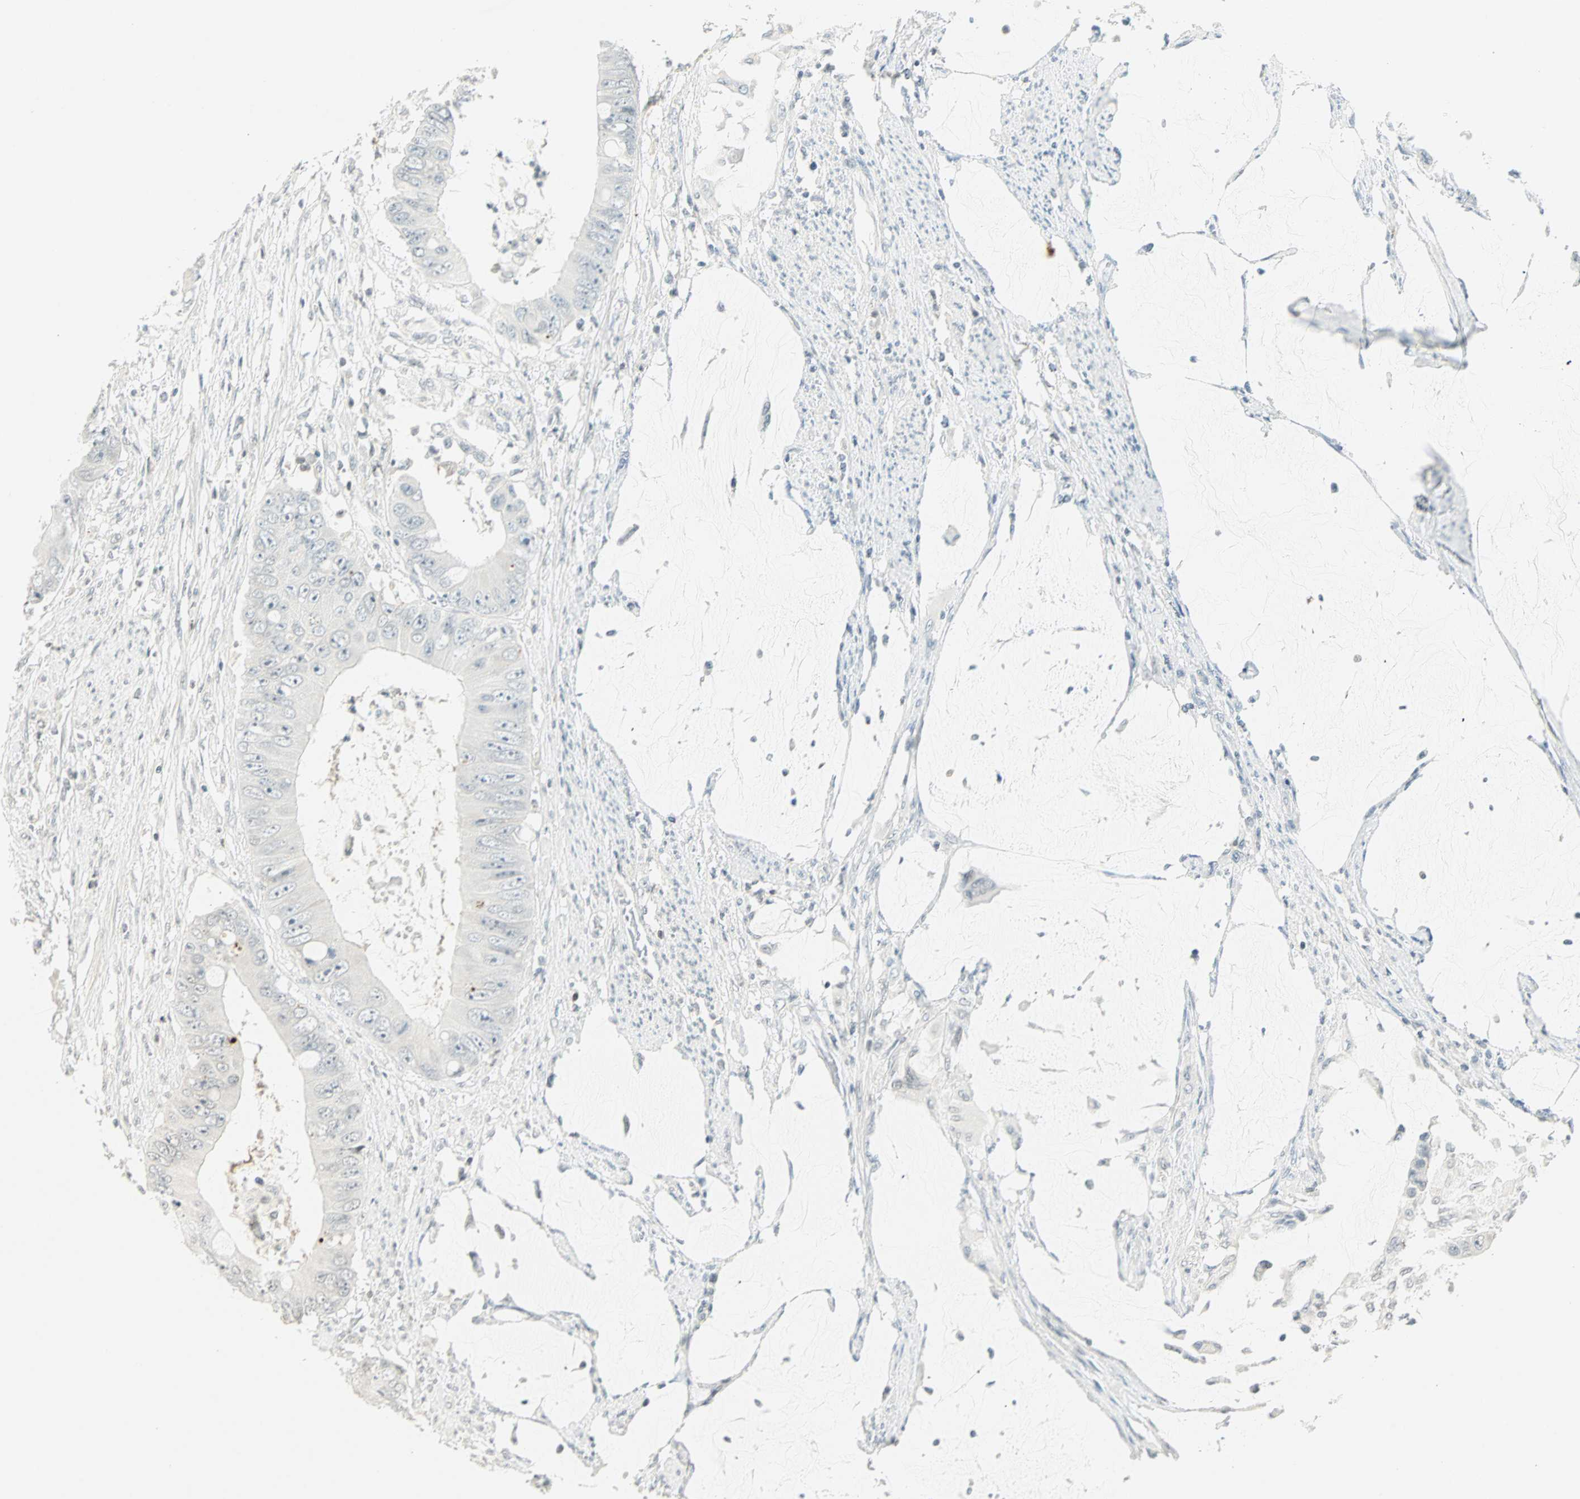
{"staining": {"intensity": "weak", "quantity": "<25%", "location": "nuclear"}, "tissue": "colorectal cancer", "cell_type": "Tumor cells", "image_type": "cancer", "snomed": [{"axis": "morphology", "description": "Adenocarcinoma, NOS"}, {"axis": "topography", "description": "Rectum"}], "caption": "Tumor cells are negative for brown protein staining in colorectal cancer (adenocarcinoma).", "gene": "SMAD3", "patient": {"sex": "female", "age": 77}}